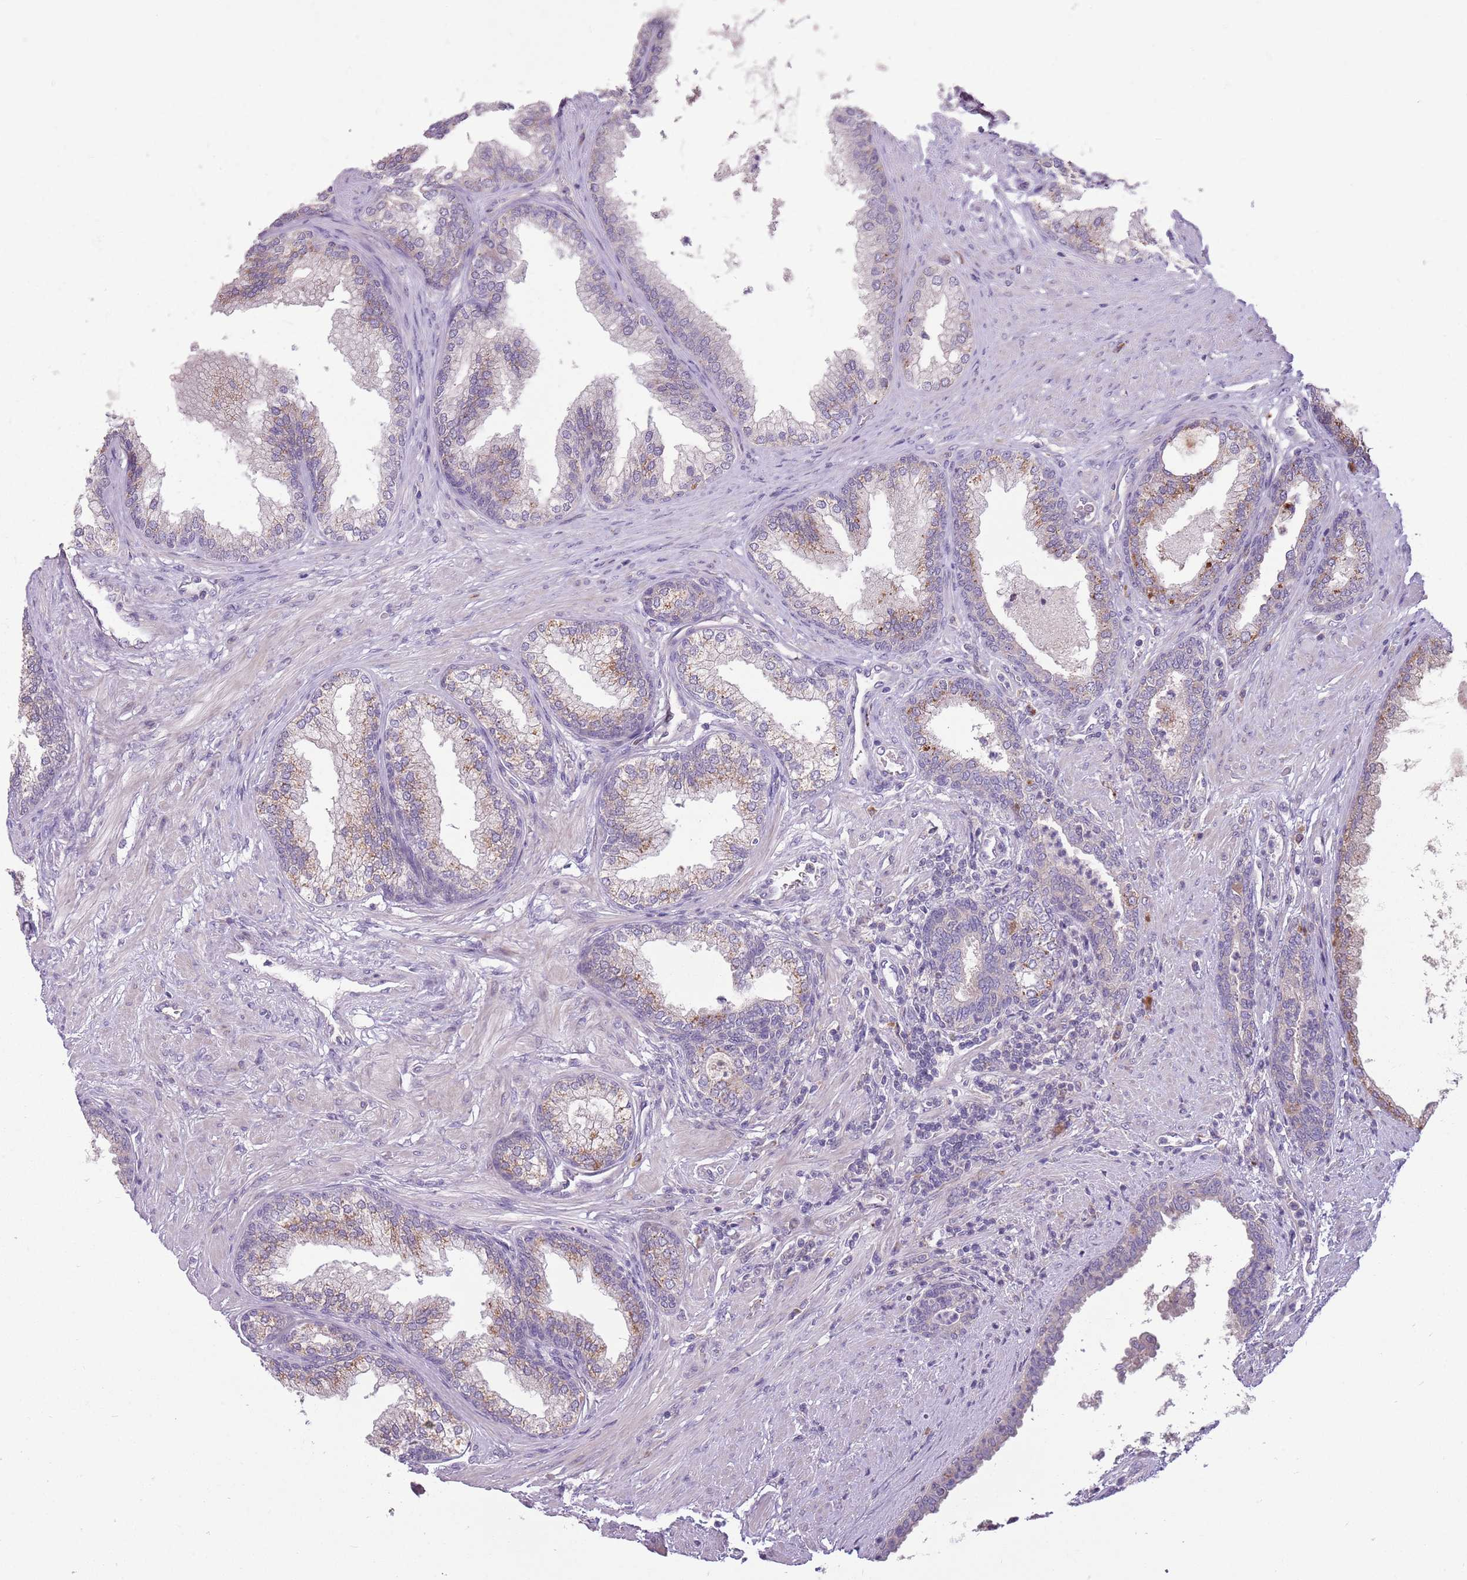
{"staining": {"intensity": "moderate", "quantity": "25%-75%", "location": "cytoplasmic/membranous"}, "tissue": "prostate", "cell_type": "Glandular cells", "image_type": "normal", "snomed": [{"axis": "morphology", "description": "Normal tissue, NOS"}, {"axis": "topography", "description": "Prostate"}], "caption": "A brown stain labels moderate cytoplasmic/membranous staining of a protein in glandular cells of normal prostate. The staining was performed using DAB (3,3'-diaminobenzidine), with brown indicating positive protein expression. Nuclei are stained blue with hematoxylin.", "gene": "PPP1R27", "patient": {"sex": "male", "age": 76}}